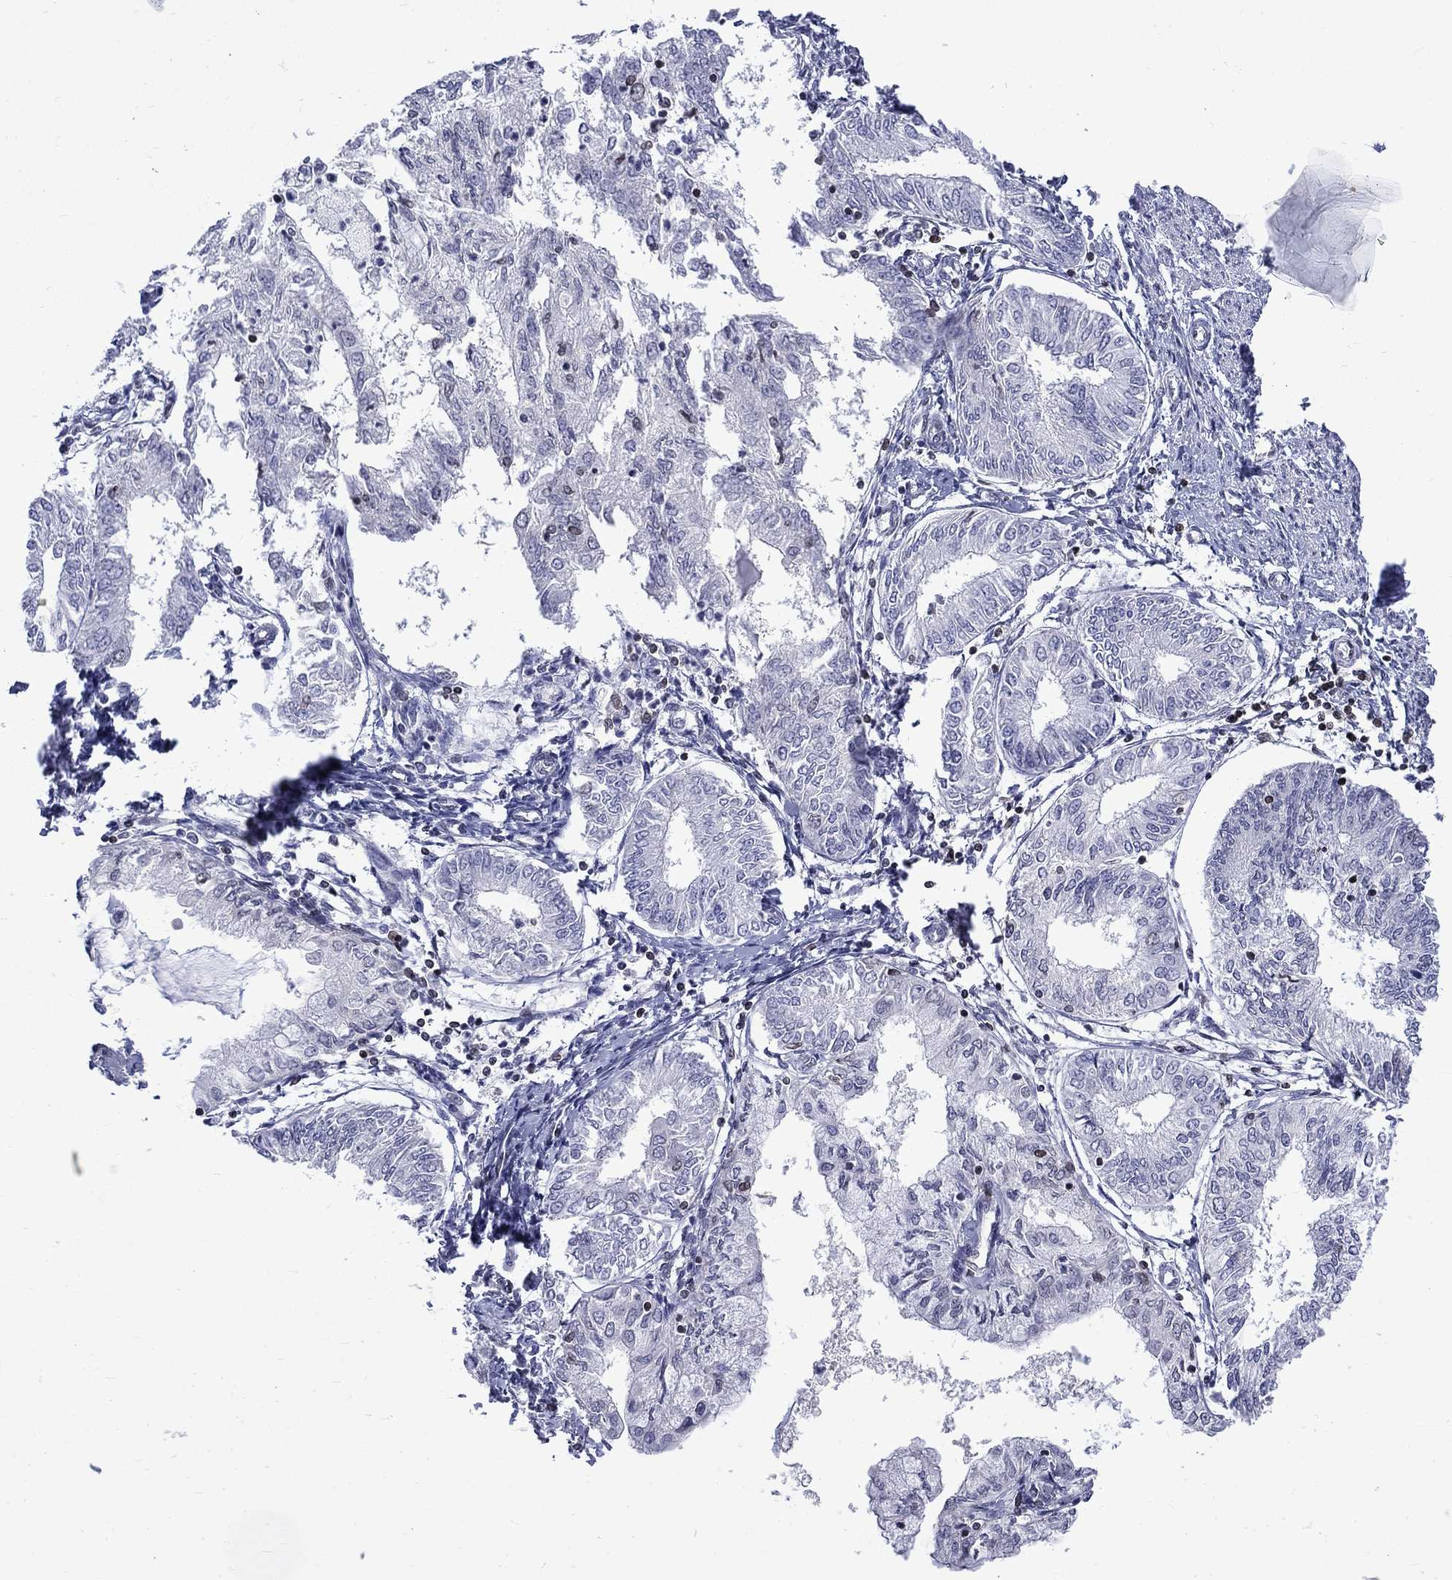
{"staining": {"intensity": "negative", "quantity": "none", "location": "none"}, "tissue": "endometrial cancer", "cell_type": "Tumor cells", "image_type": "cancer", "snomed": [{"axis": "morphology", "description": "Adenocarcinoma, NOS"}, {"axis": "topography", "description": "Endometrium"}], "caption": "A high-resolution histopathology image shows immunohistochemistry (IHC) staining of endometrial cancer, which reveals no significant positivity in tumor cells.", "gene": "SLA", "patient": {"sex": "female", "age": 68}}